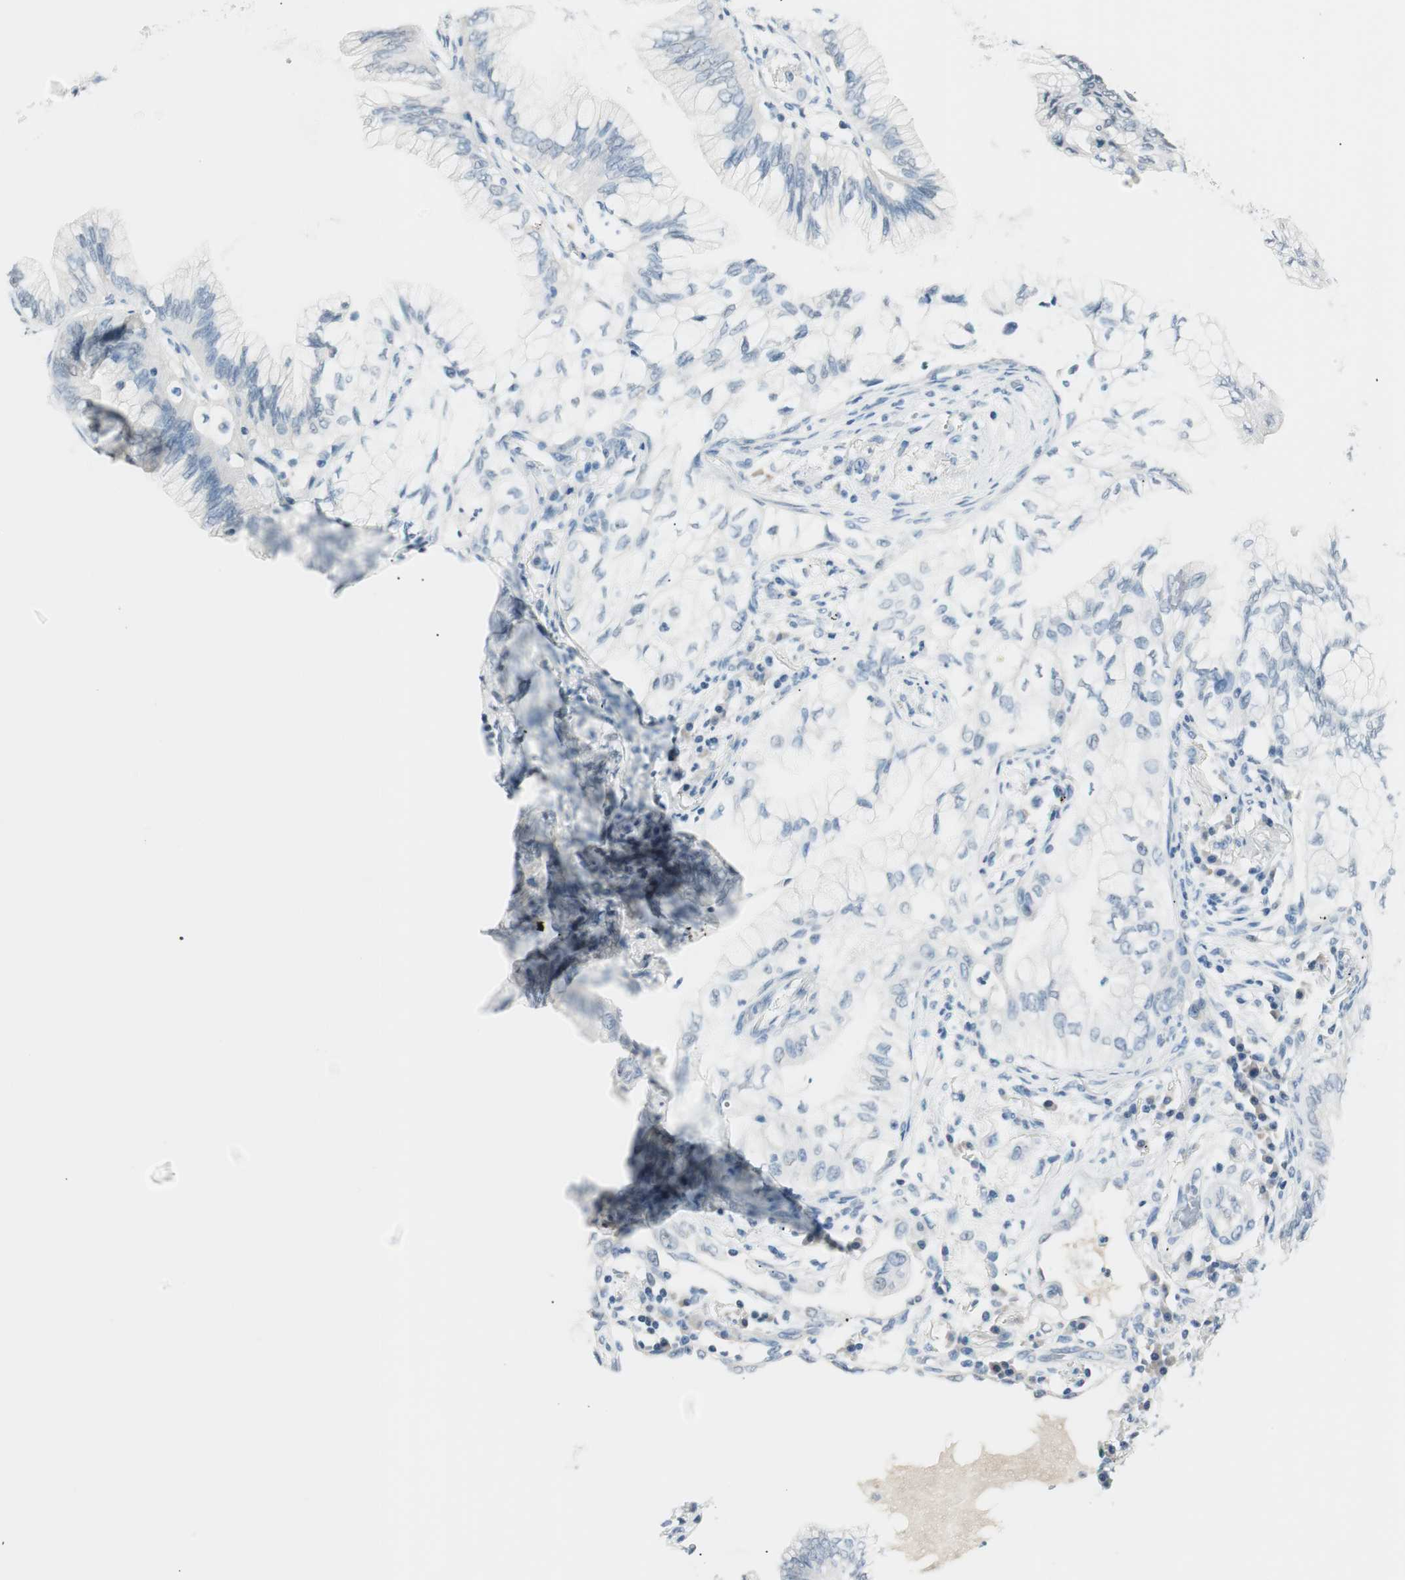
{"staining": {"intensity": "negative", "quantity": "none", "location": "none"}, "tissue": "lung cancer", "cell_type": "Tumor cells", "image_type": "cancer", "snomed": [{"axis": "morphology", "description": "Adenocarcinoma, NOS"}, {"axis": "topography", "description": "Lung"}], "caption": "DAB immunohistochemical staining of lung cancer shows no significant staining in tumor cells.", "gene": "HOXB13", "patient": {"sex": "female", "age": 70}}